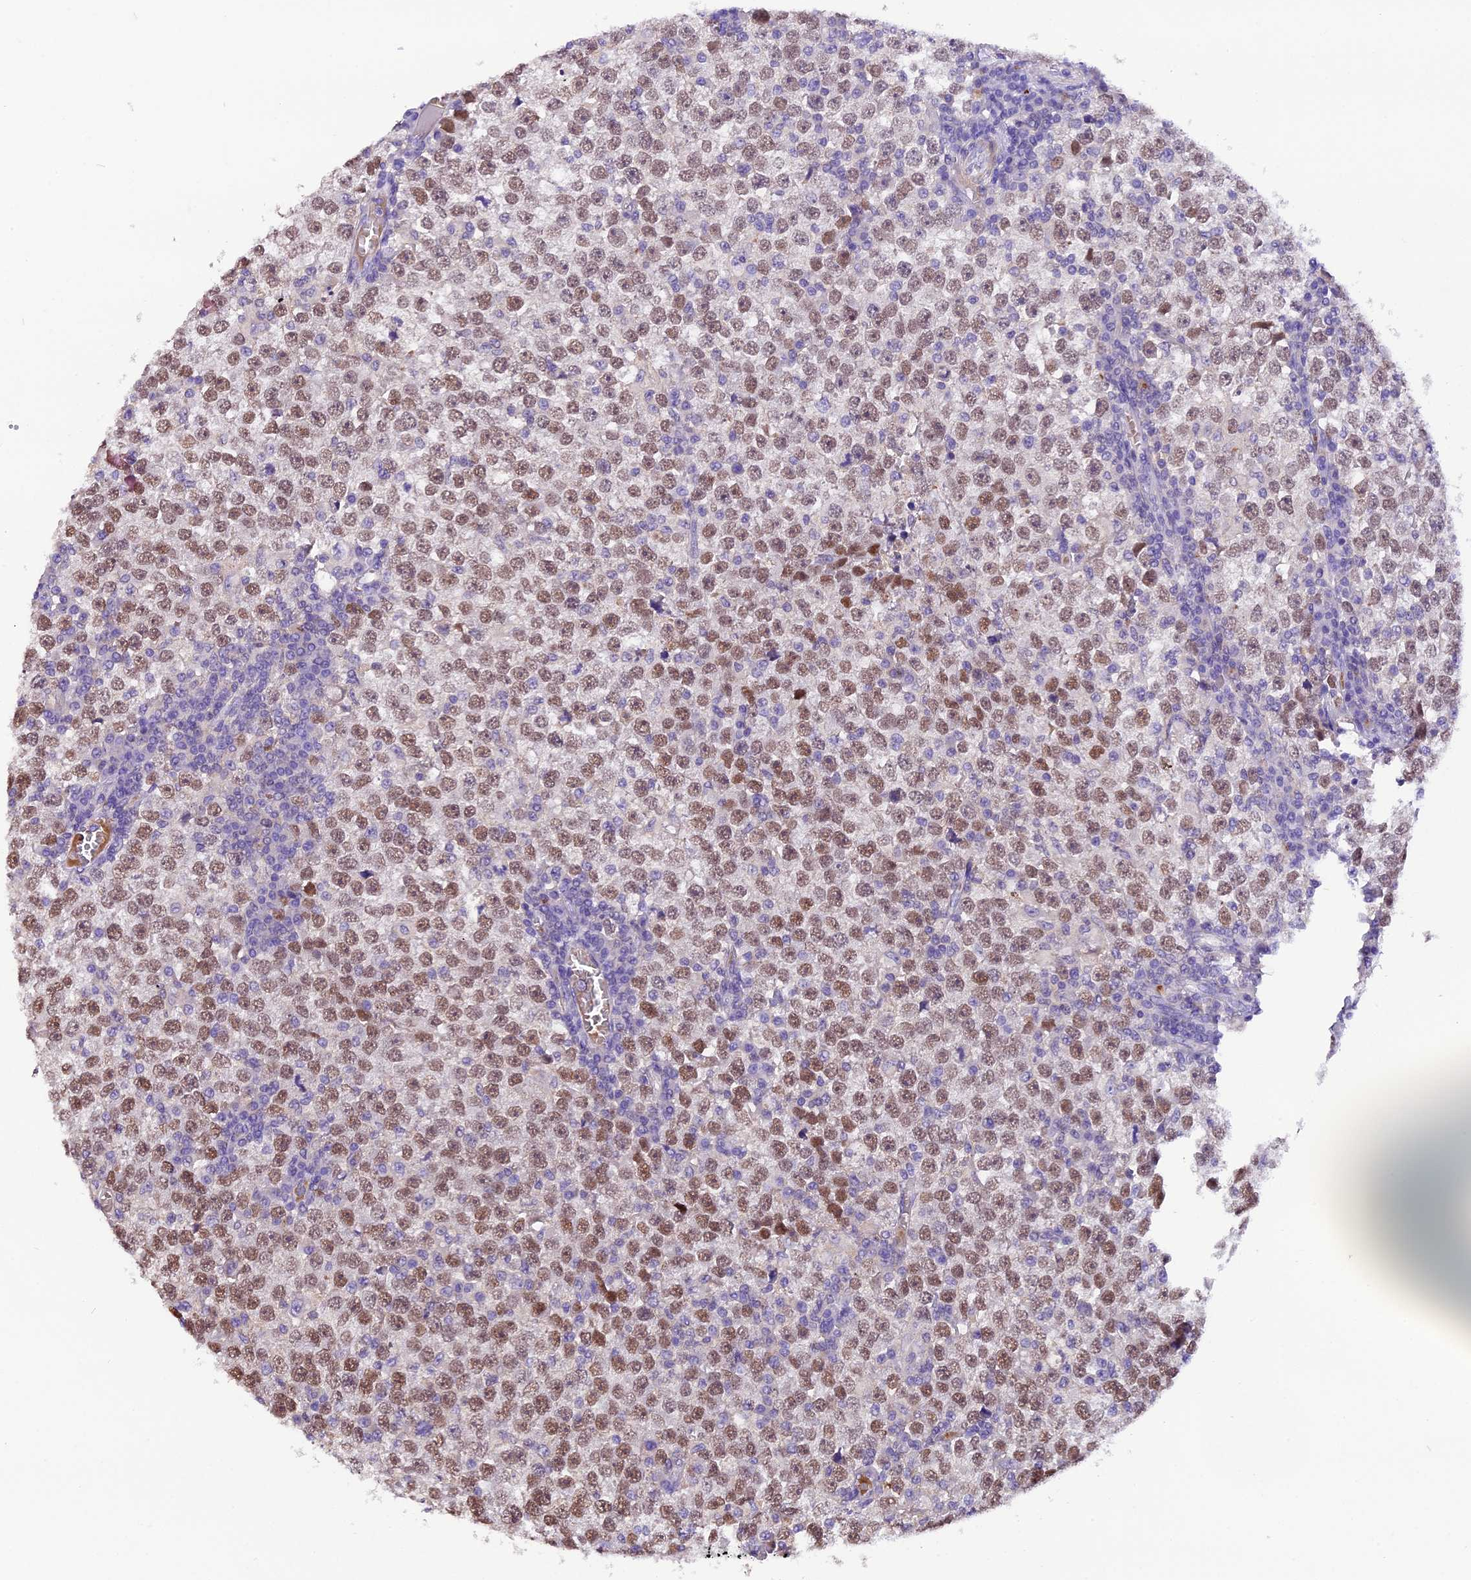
{"staining": {"intensity": "moderate", "quantity": "25%-75%", "location": "nuclear"}, "tissue": "testis cancer", "cell_type": "Tumor cells", "image_type": "cancer", "snomed": [{"axis": "morphology", "description": "Seminoma, NOS"}, {"axis": "topography", "description": "Testis"}], "caption": "IHC (DAB) staining of human testis seminoma exhibits moderate nuclear protein staining in approximately 25%-75% of tumor cells.", "gene": "MEX3B", "patient": {"sex": "male", "age": 65}}